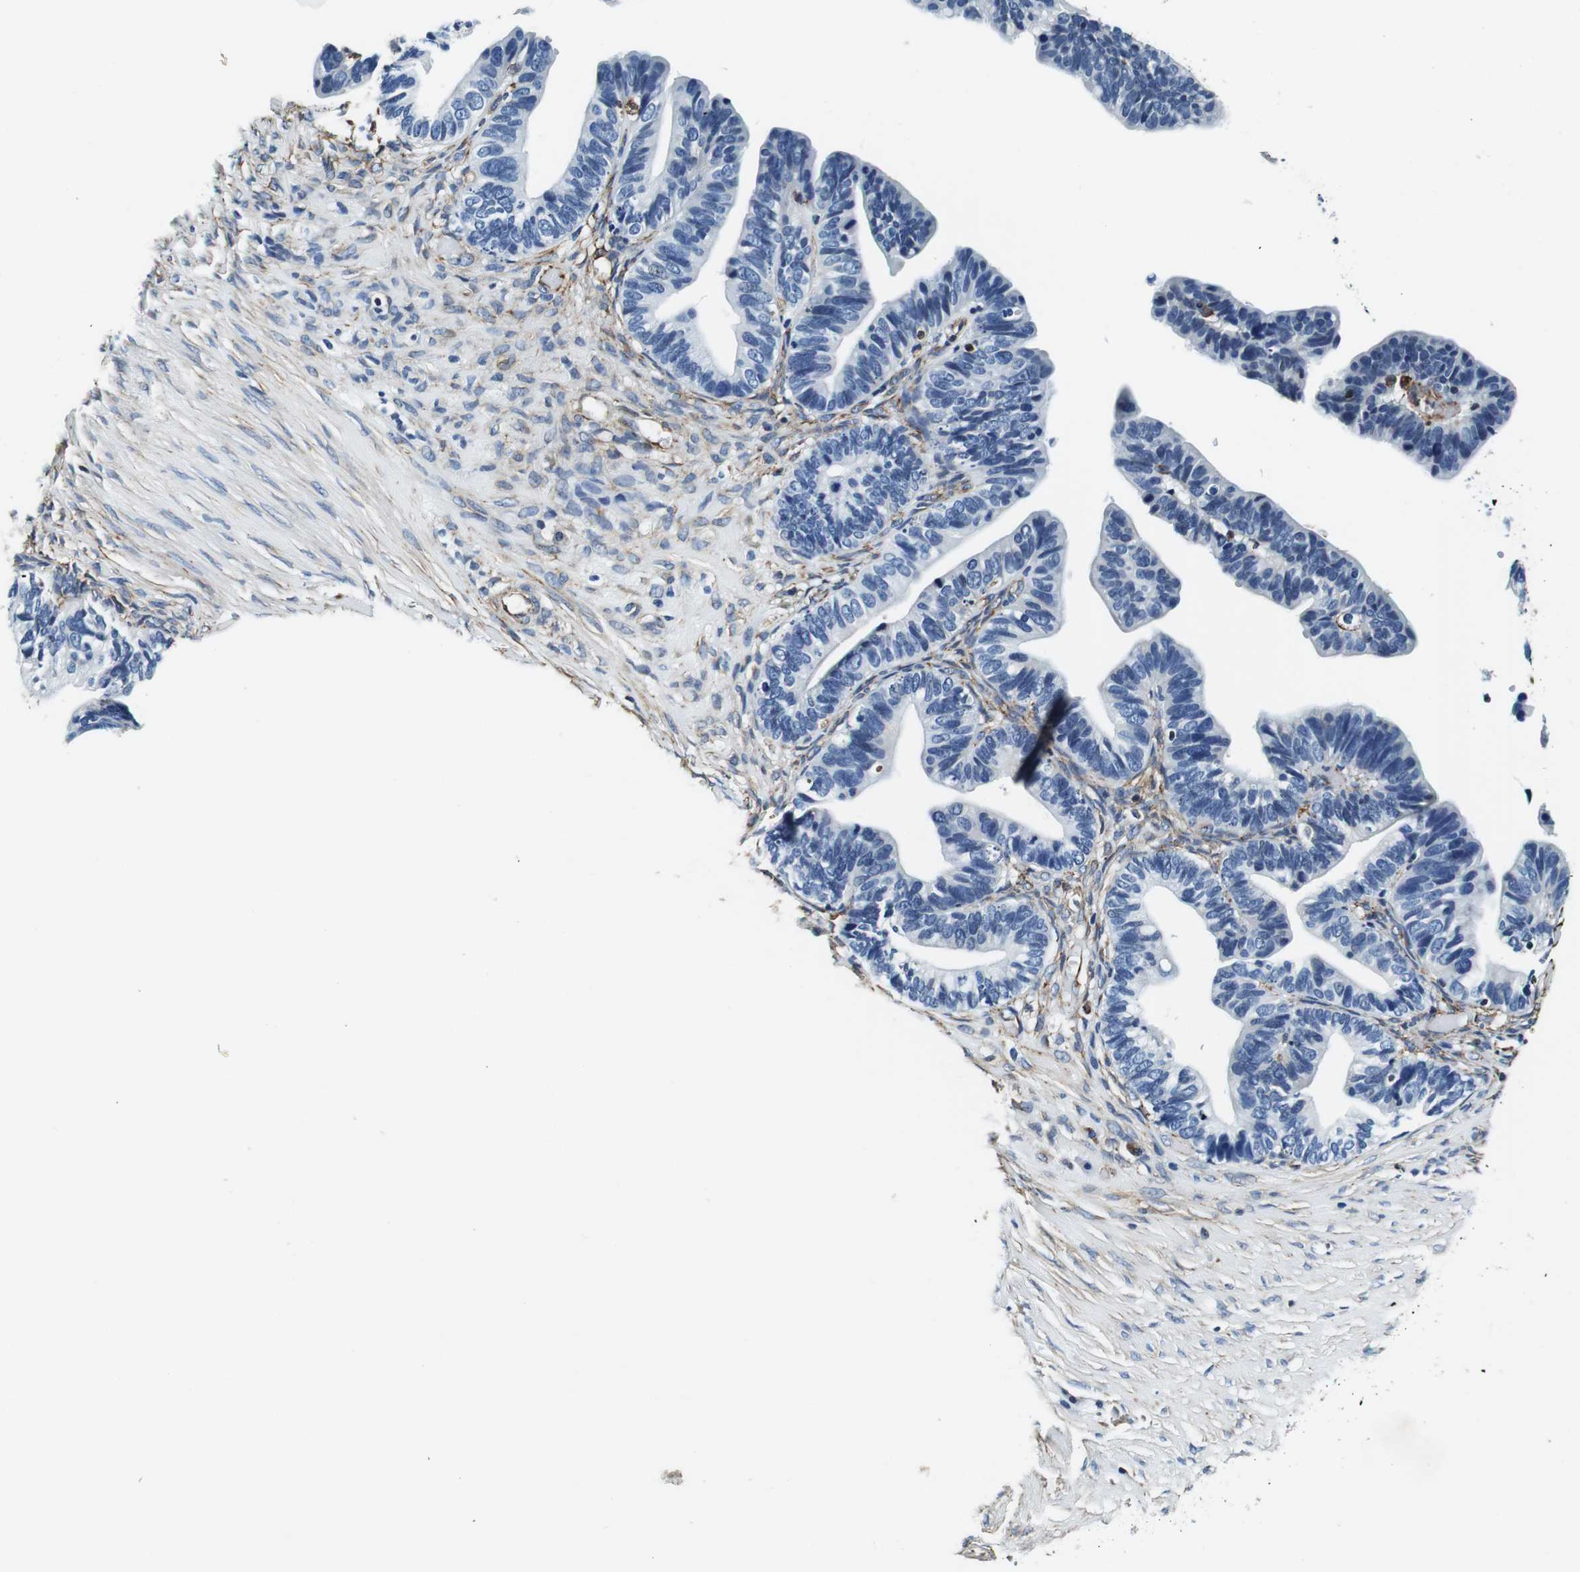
{"staining": {"intensity": "negative", "quantity": "none", "location": "none"}, "tissue": "ovarian cancer", "cell_type": "Tumor cells", "image_type": "cancer", "snomed": [{"axis": "morphology", "description": "Cystadenocarcinoma, serous, NOS"}, {"axis": "topography", "description": "Ovary"}], "caption": "Ovarian cancer (serous cystadenocarcinoma) was stained to show a protein in brown. There is no significant staining in tumor cells.", "gene": "GJE1", "patient": {"sex": "female", "age": 56}}